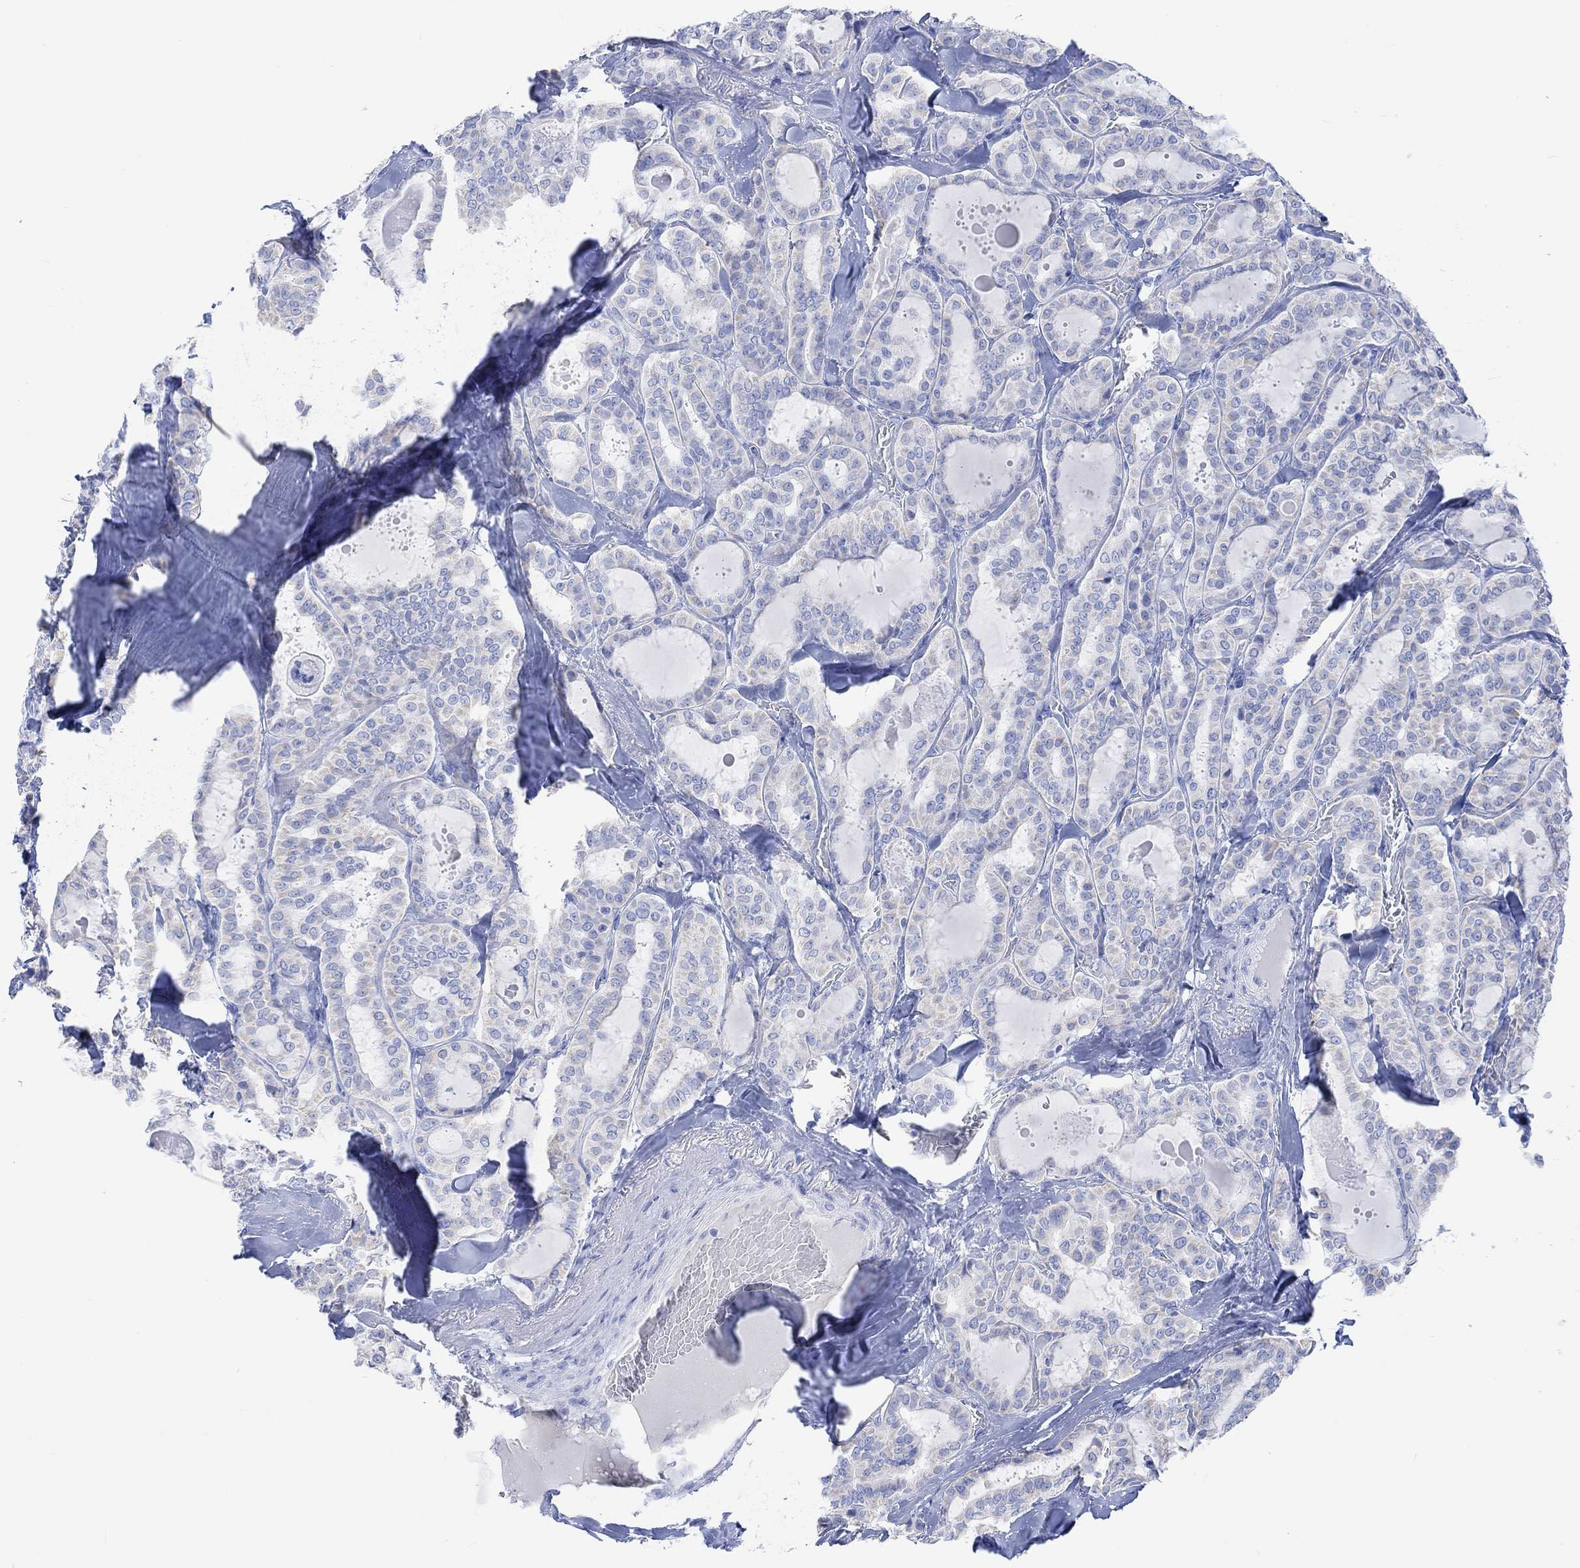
{"staining": {"intensity": "negative", "quantity": "none", "location": "none"}, "tissue": "thyroid cancer", "cell_type": "Tumor cells", "image_type": "cancer", "snomed": [{"axis": "morphology", "description": "Papillary adenocarcinoma, NOS"}, {"axis": "topography", "description": "Thyroid gland"}], "caption": "The immunohistochemistry micrograph has no significant expression in tumor cells of thyroid papillary adenocarcinoma tissue.", "gene": "CALCA", "patient": {"sex": "female", "age": 39}}